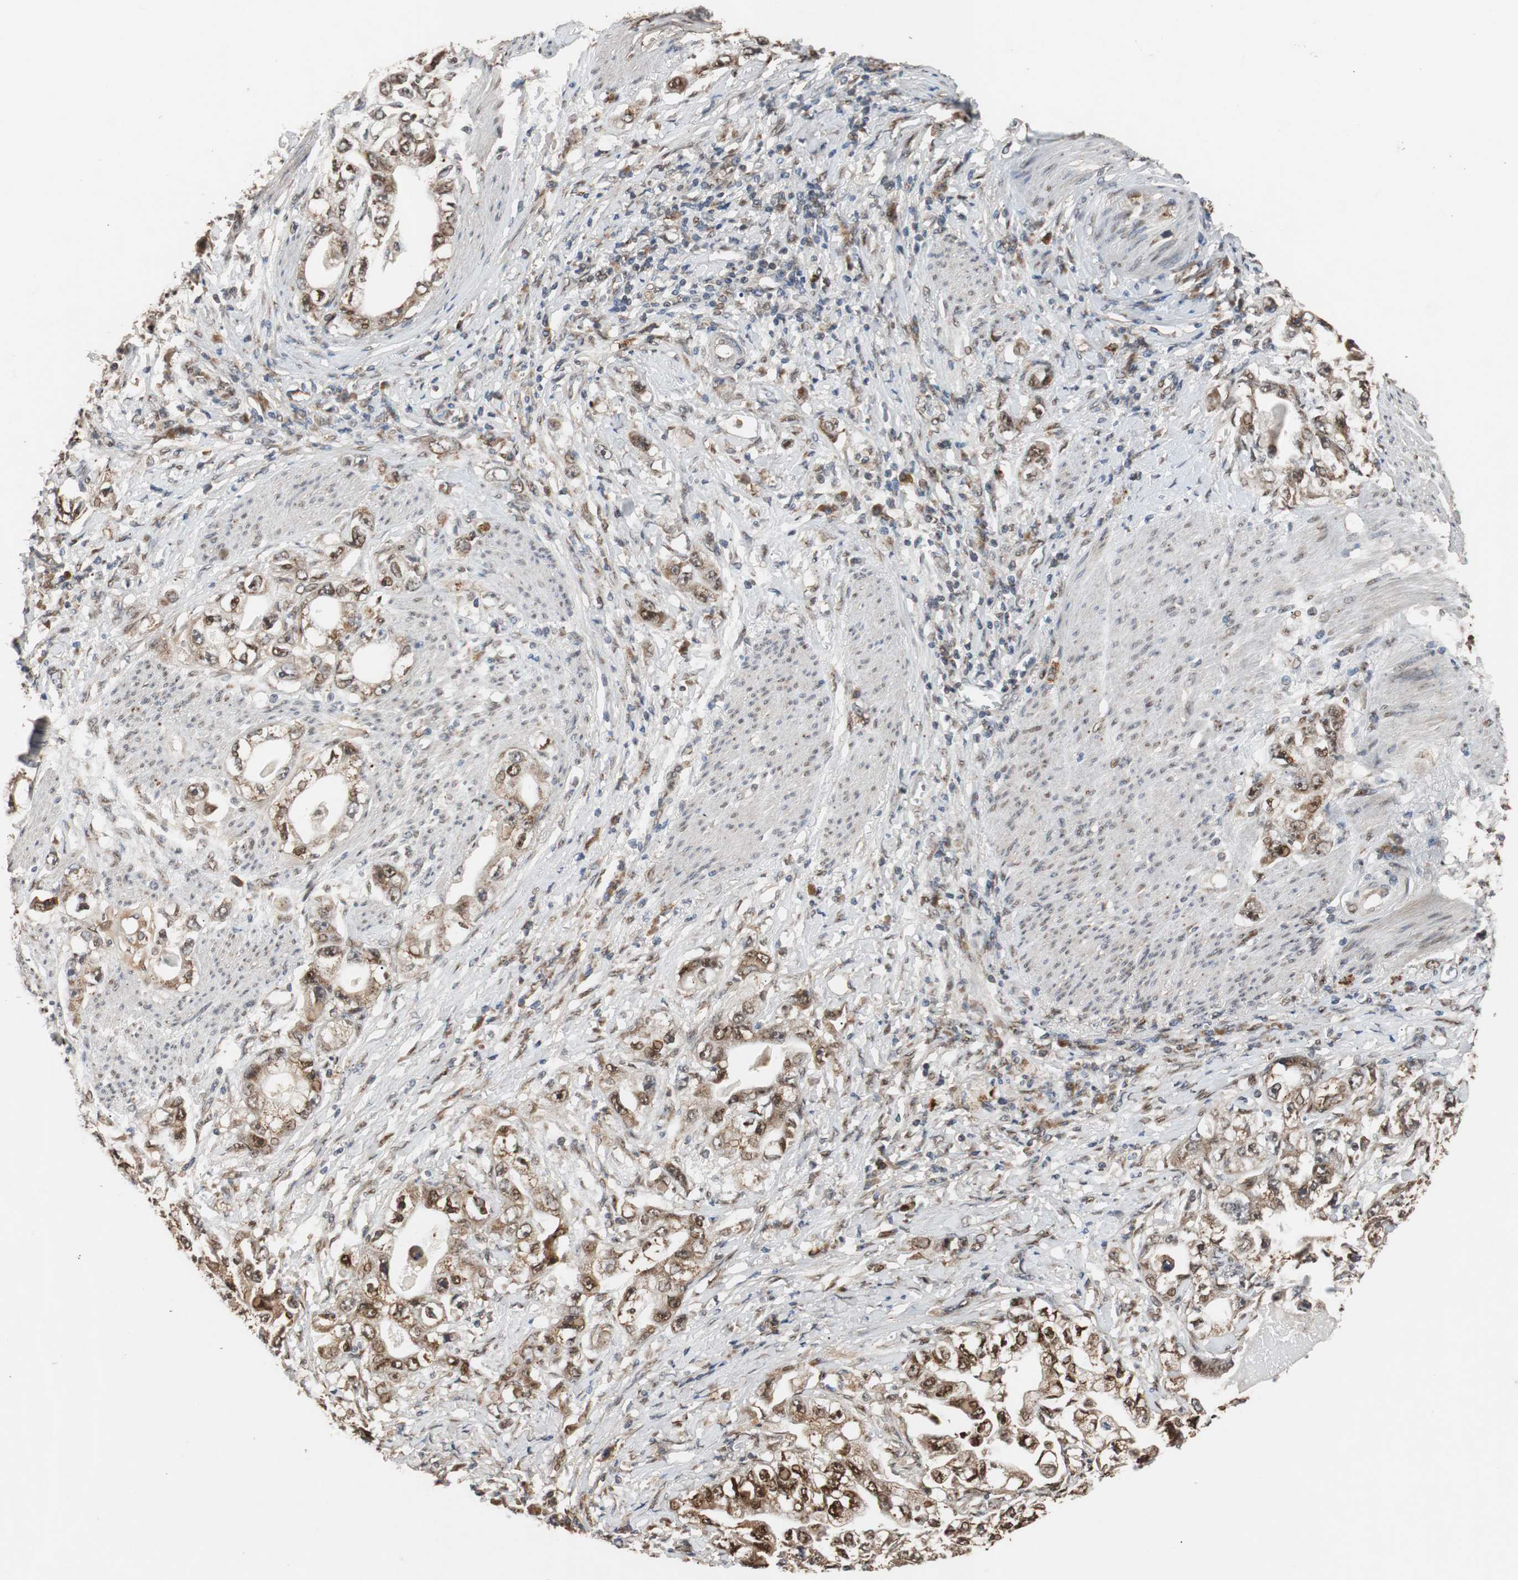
{"staining": {"intensity": "strong", "quantity": ">75%", "location": "cytoplasmic/membranous,nuclear"}, "tissue": "stomach cancer", "cell_type": "Tumor cells", "image_type": "cancer", "snomed": [{"axis": "morphology", "description": "Adenocarcinoma, NOS"}, {"axis": "topography", "description": "Stomach, lower"}], "caption": "Human stomach adenocarcinoma stained for a protein (brown) demonstrates strong cytoplasmic/membranous and nuclear positive positivity in approximately >75% of tumor cells.", "gene": "USP31", "patient": {"sex": "female", "age": 93}}